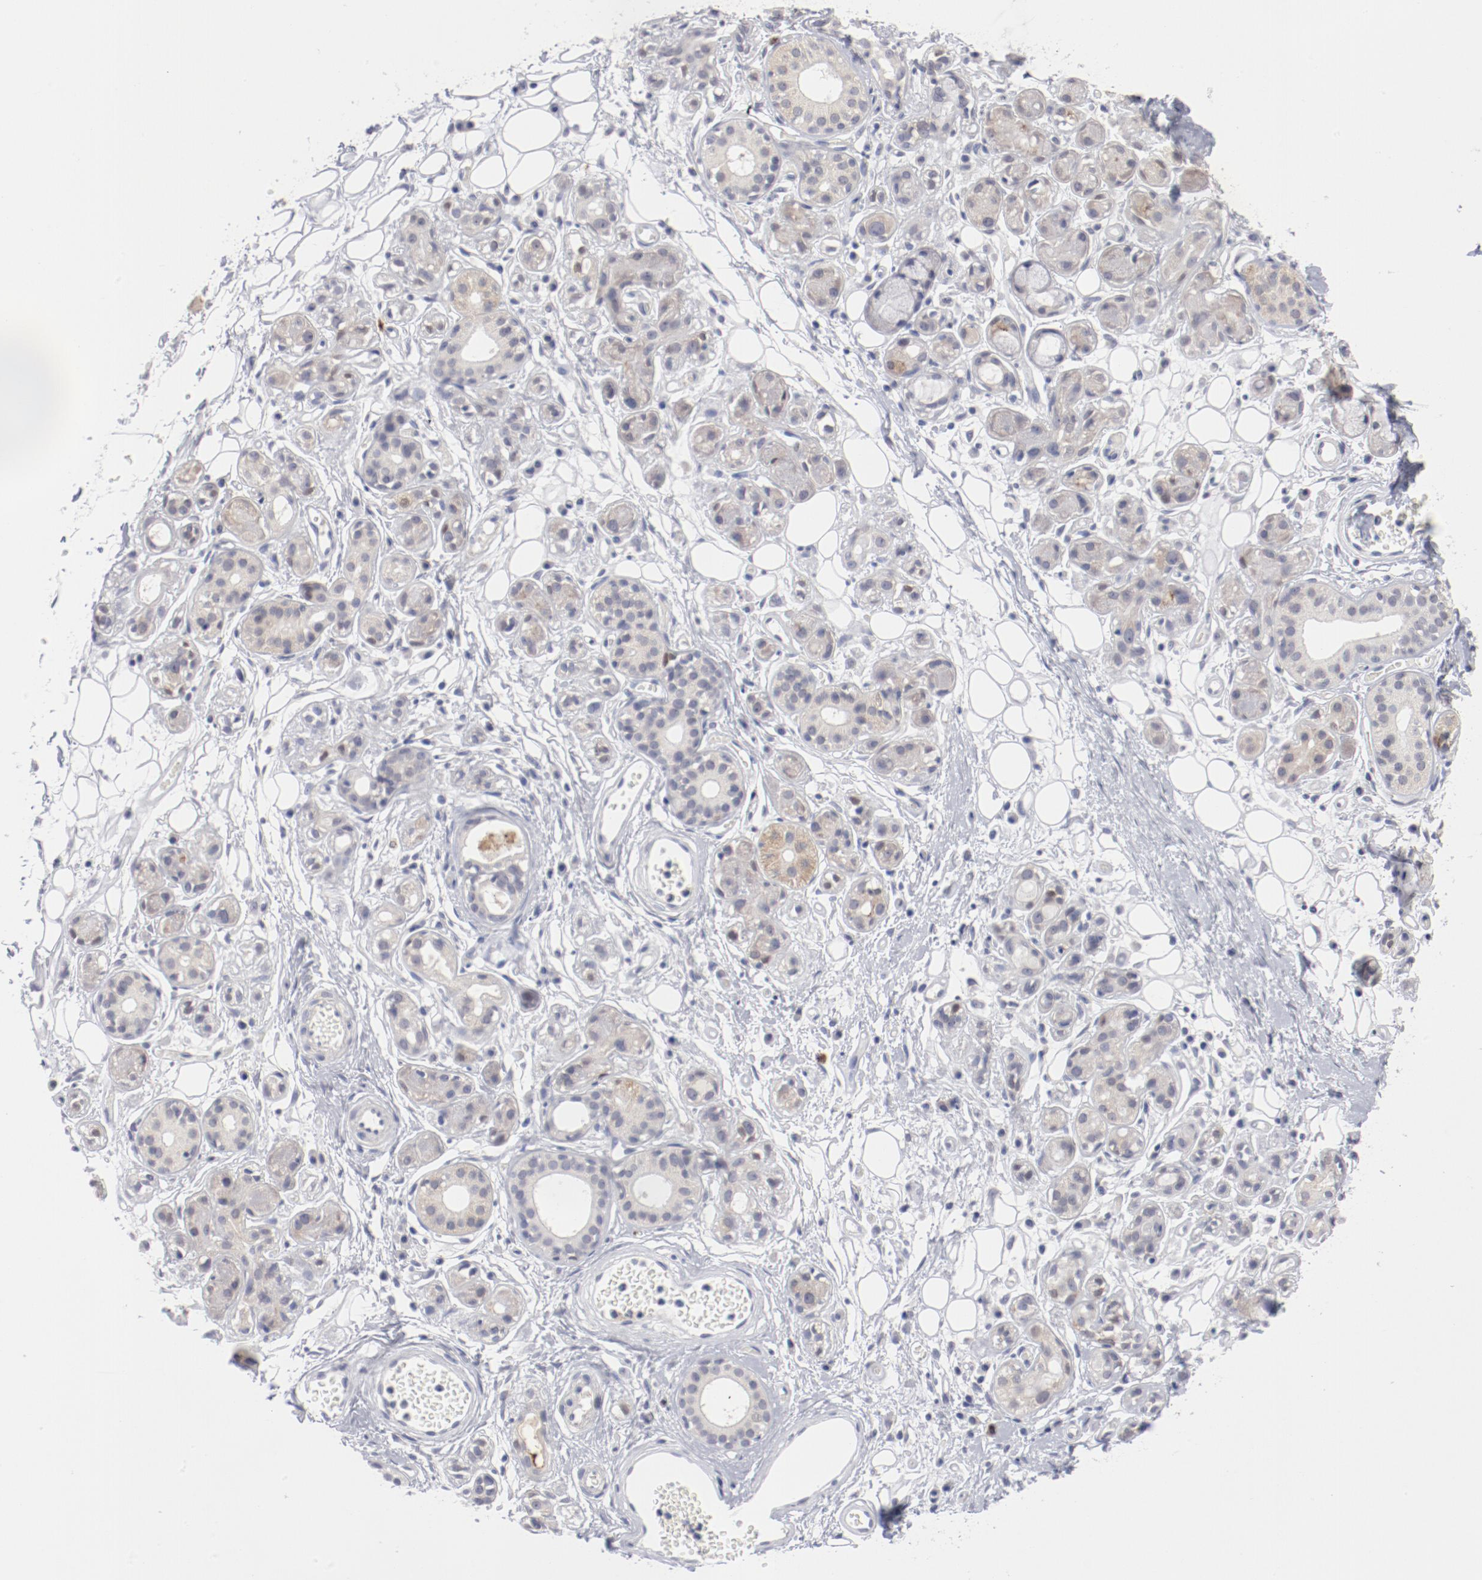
{"staining": {"intensity": "weak", "quantity": "25%-75%", "location": "cytoplasmic/membranous"}, "tissue": "salivary gland", "cell_type": "Glandular cells", "image_type": "normal", "snomed": [{"axis": "morphology", "description": "Normal tissue, NOS"}, {"axis": "topography", "description": "Salivary gland"}], "caption": "This is a micrograph of immunohistochemistry staining of benign salivary gland, which shows weak expression in the cytoplasmic/membranous of glandular cells.", "gene": "SH3BGR", "patient": {"sex": "male", "age": 54}}